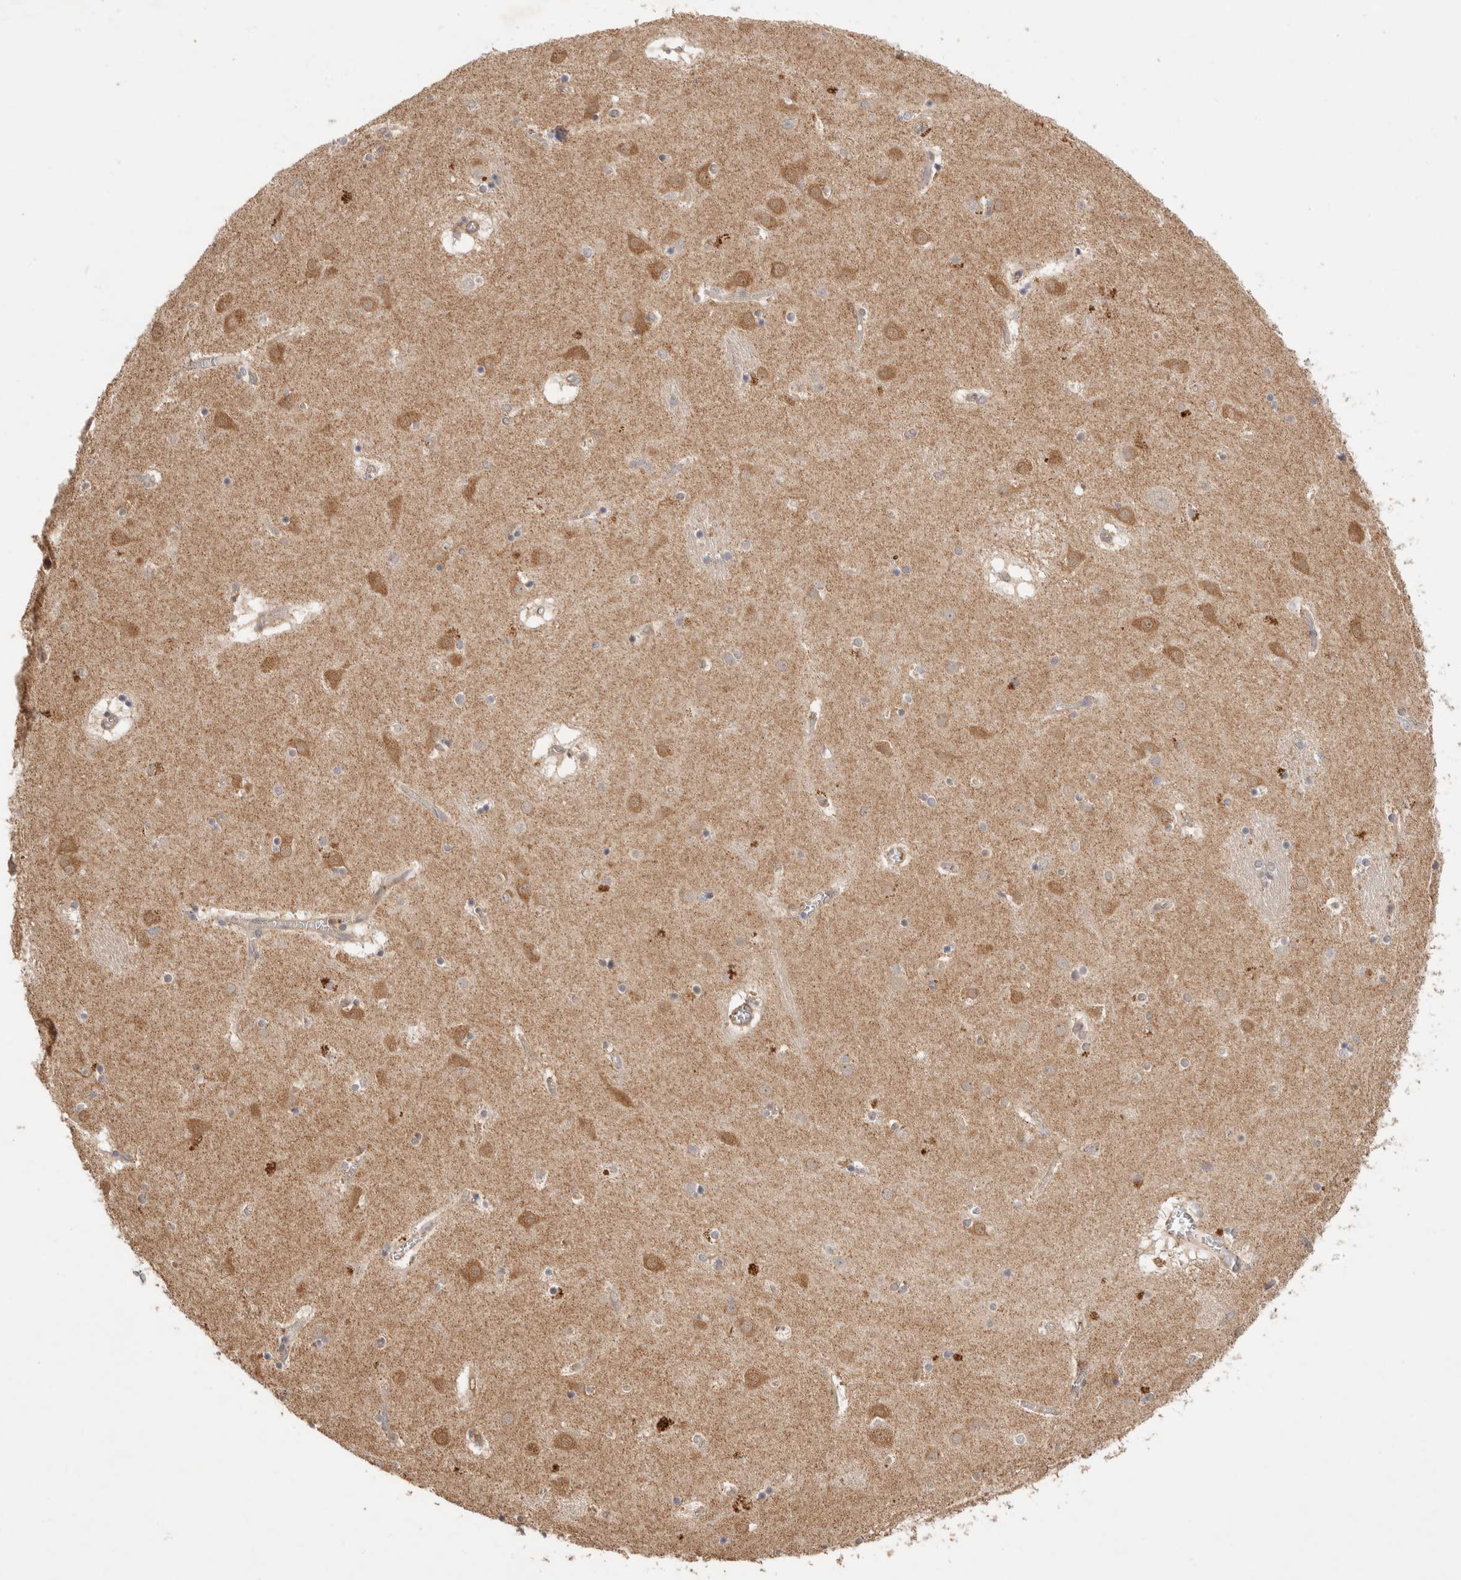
{"staining": {"intensity": "weak", "quantity": "<25%", "location": "cytoplasmic/membranous"}, "tissue": "caudate", "cell_type": "Glial cells", "image_type": "normal", "snomed": [{"axis": "morphology", "description": "Normal tissue, NOS"}, {"axis": "topography", "description": "Lateral ventricle wall"}], "caption": "An immunohistochemistry histopathology image of unremarkable caudate is shown. There is no staining in glial cells of caudate.", "gene": "C8orf44", "patient": {"sex": "male", "age": 70}}